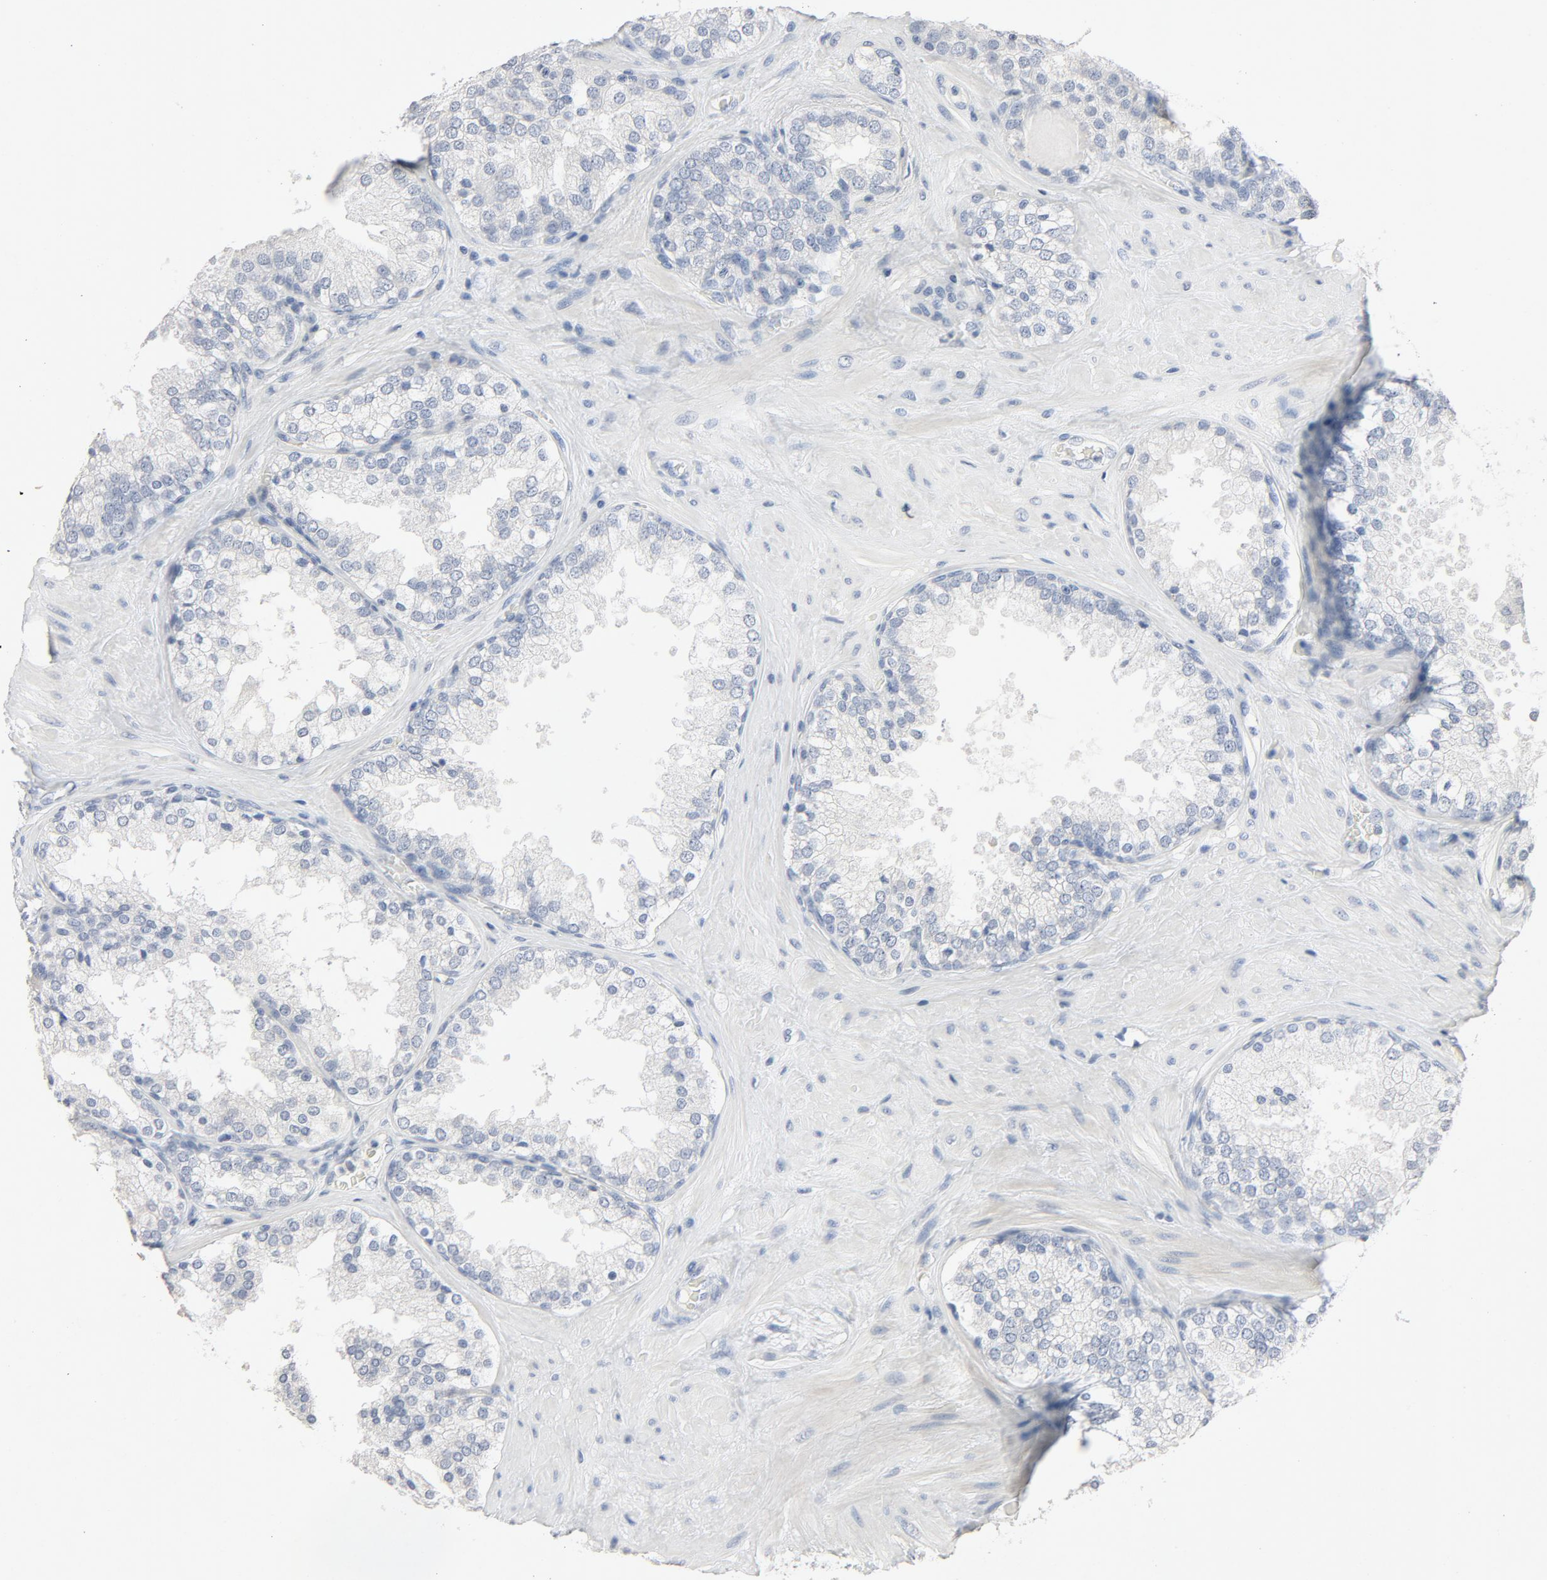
{"staining": {"intensity": "negative", "quantity": "none", "location": "none"}, "tissue": "prostate cancer", "cell_type": "Tumor cells", "image_type": "cancer", "snomed": [{"axis": "morphology", "description": "Adenocarcinoma, High grade"}, {"axis": "topography", "description": "Prostate"}], "caption": "IHC photomicrograph of human prostate adenocarcinoma (high-grade) stained for a protein (brown), which demonstrates no positivity in tumor cells.", "gene": "ZCCHC13", "patient": {"sex": "male", "age": 70}}